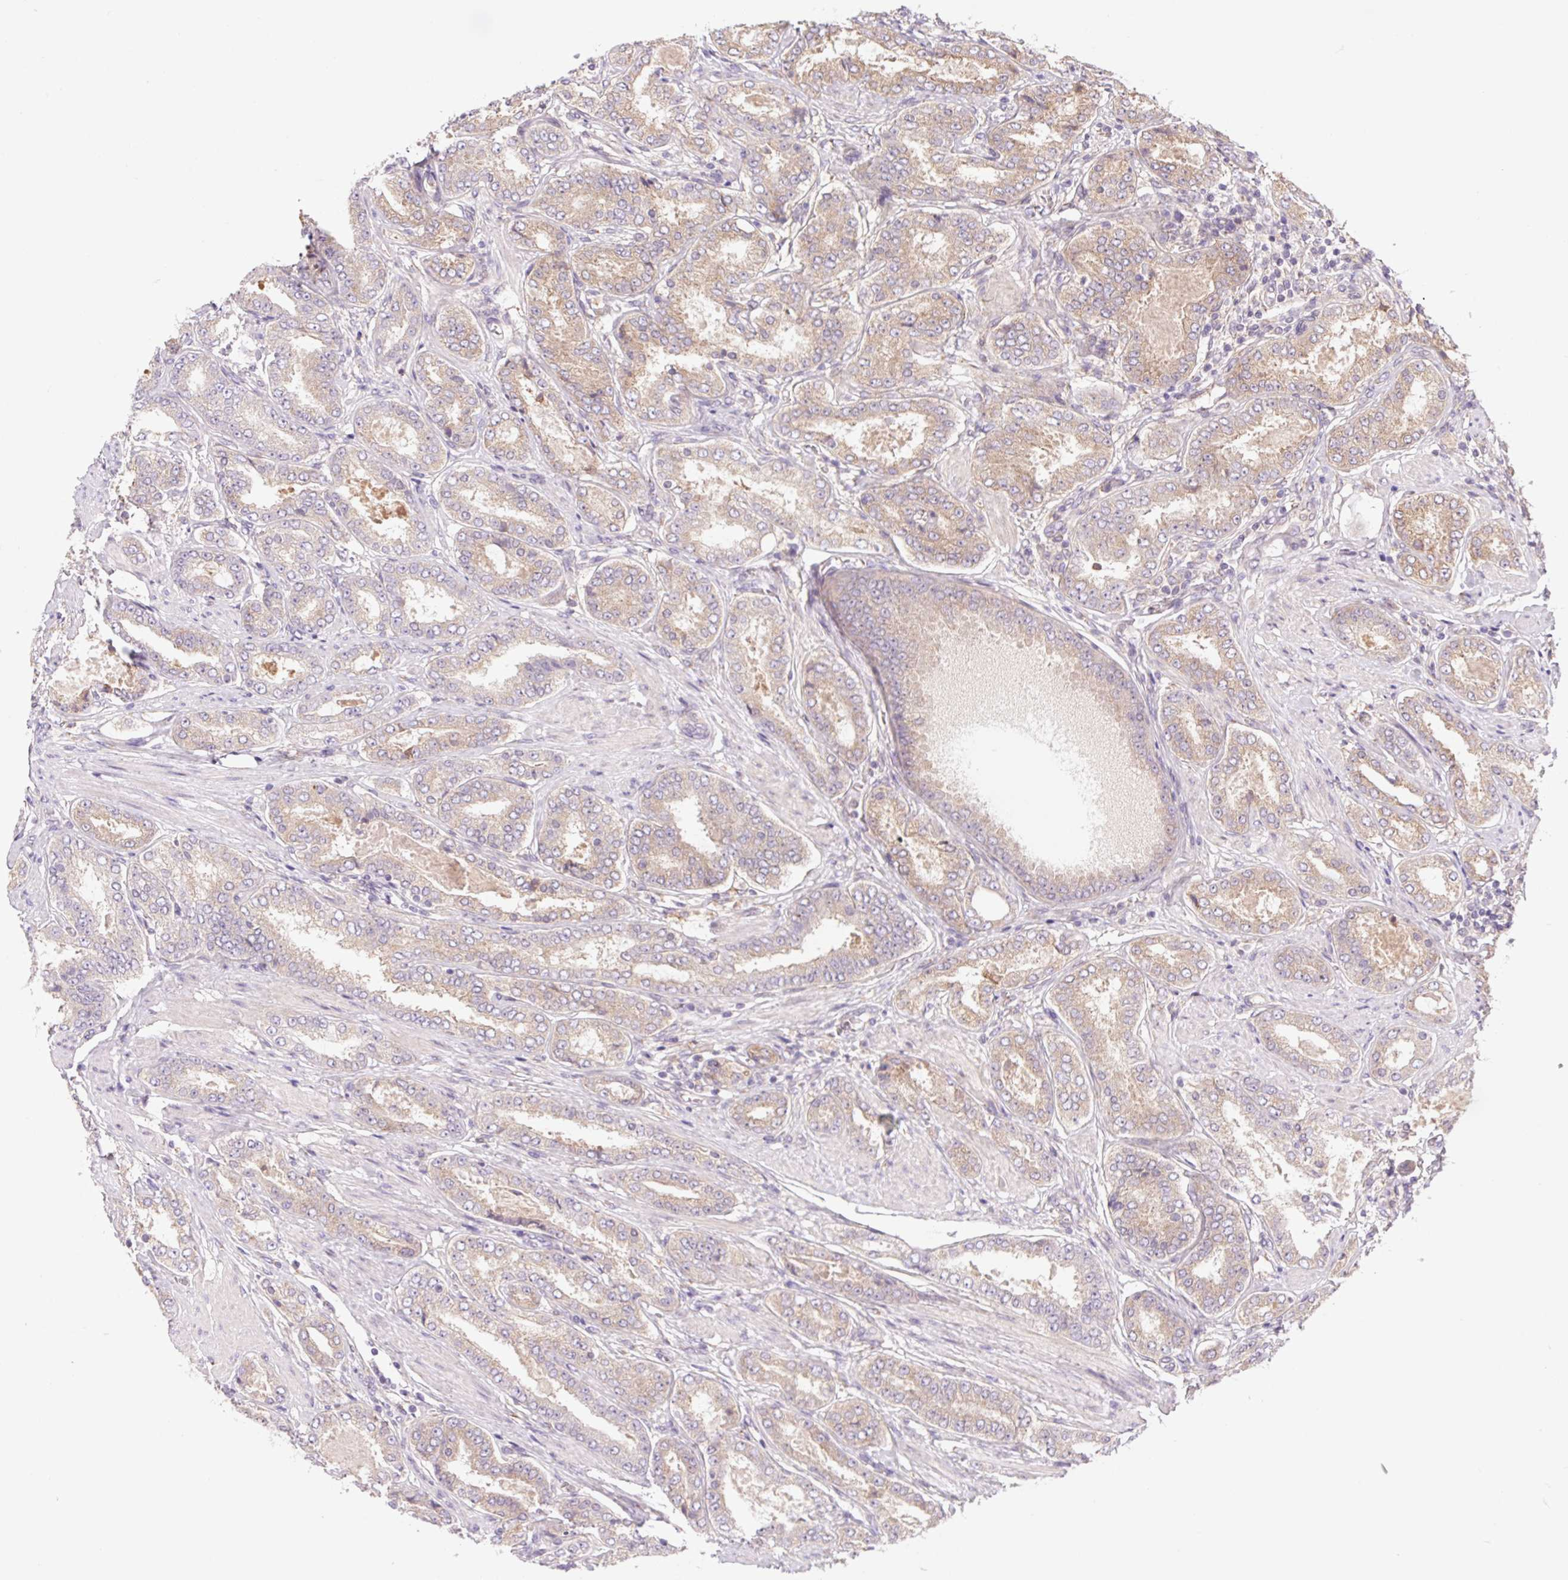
{"staining": {"intensity": "weak", "quantity": "25%-75%", "location": "cytoplasmic/membranous"}, "tissue": "prostate cancer", "cell_type": "Tumor cells", "image_type": "cancer", "snomed": [{"axis": "morphology", "description": "Adenocarcinoma, High grade"}, {"axis": "topography", "description": "Prostate"}], "caption": "Adenocarcinoma (high-grade) (prostate) stained with a protein marker shows weak staining in tumor cells.", "gene": "KLHL20", "patient": {"sex": "male", "age": 63}}